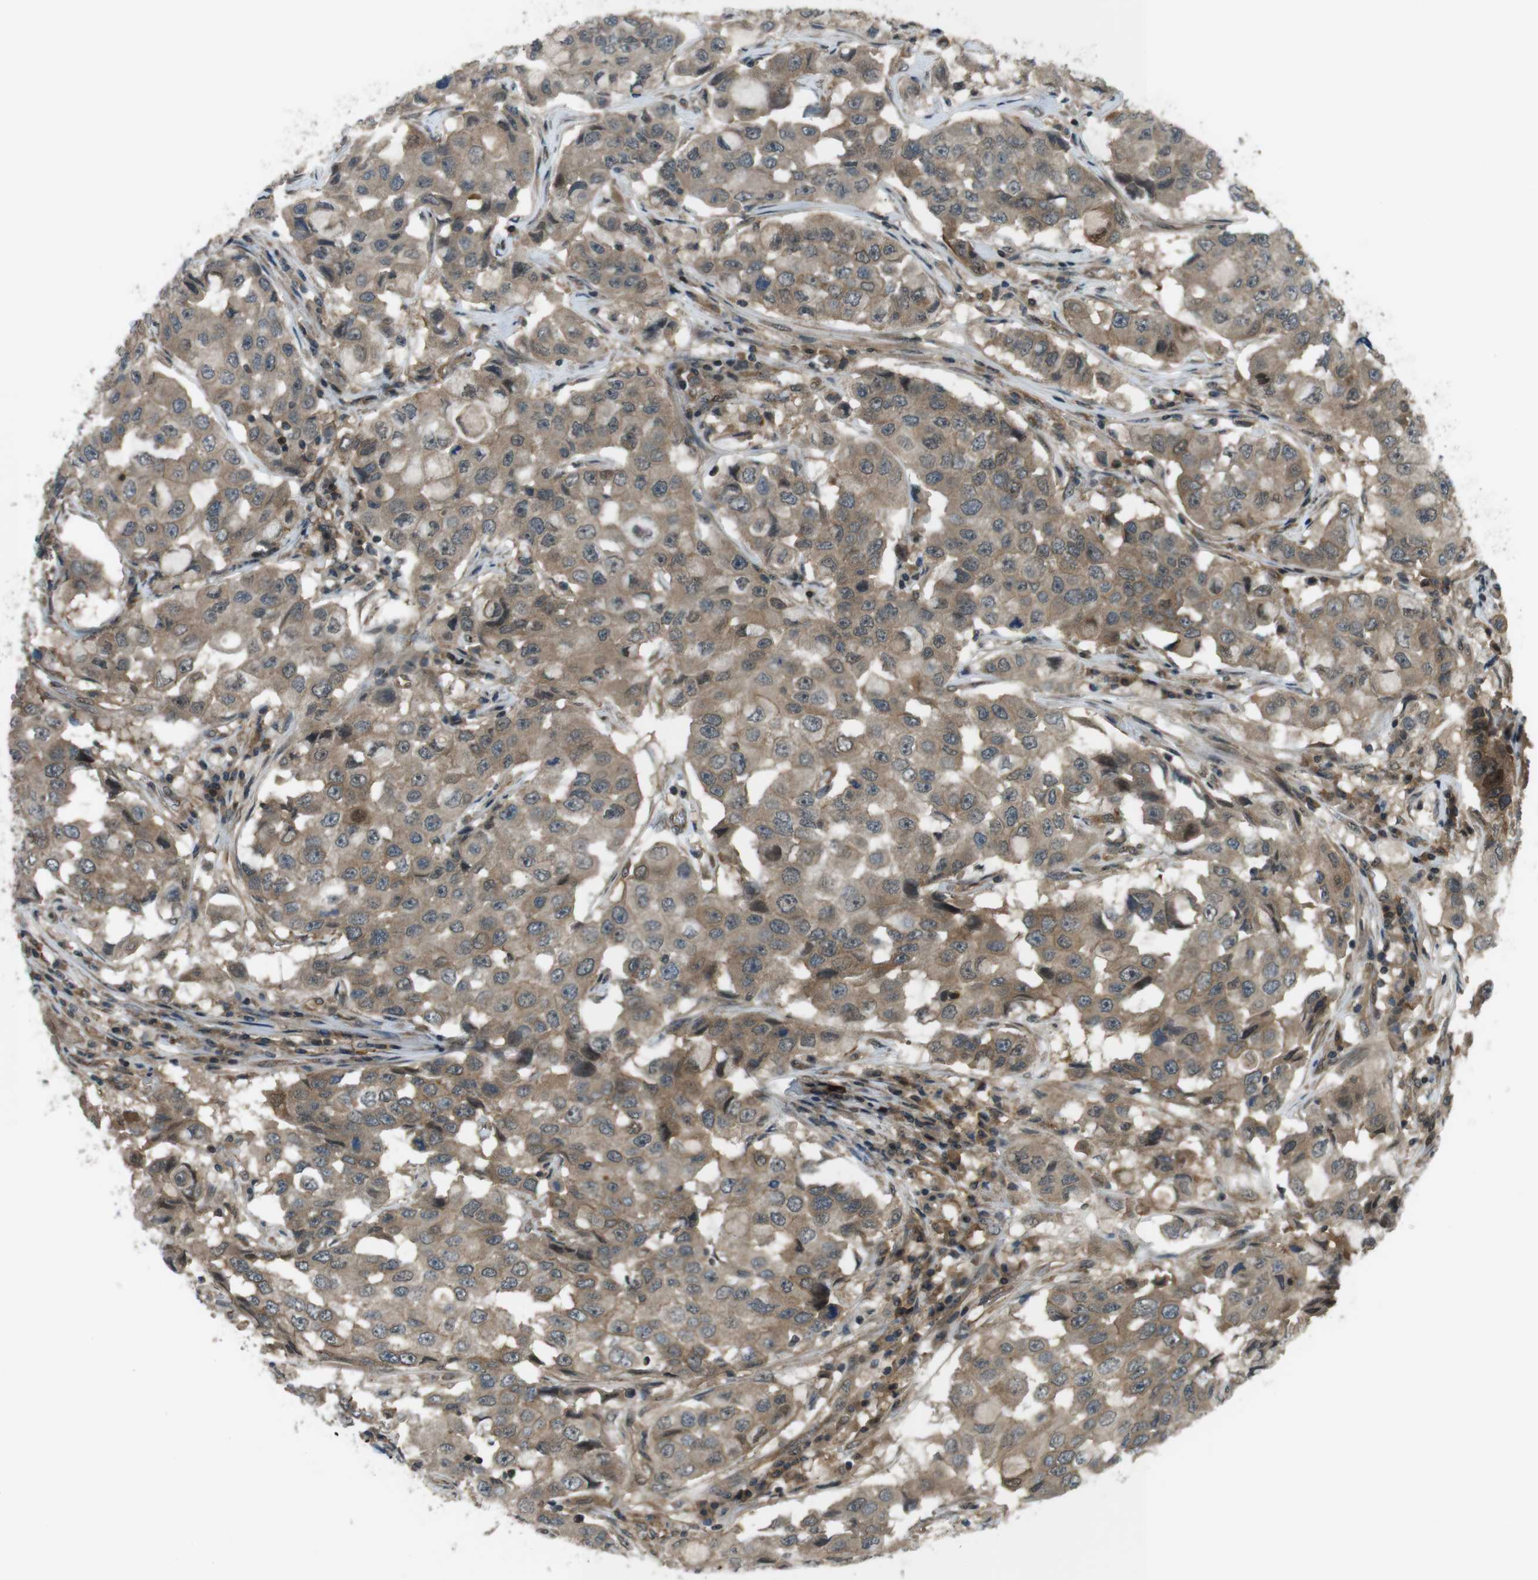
{"staining": {"intensity": "moderate", "quantity": "25%-75%", "location": "cytoplasmic/membranous"}, "tissue": "breast cancer", "cell_type": "Tumor cells", "image_type": "cancer", "snomed": [{"axis": "morphology", "description": "Duct carcinoma"}, {"axis": "topography", "description": "Breast"}], "caption": "High-magnification brightfield microscopy of breast invasive ductal carcinoma stained with DAB (brown) and counterstained with hematoxylin (blue). tumor cells exhibit moderate cytoplasmic/membranous expression is appreciated in approximately25%-75% of cells. The staining was performed using DAB to visualize the protein expression in brown, while the nuclei were stained in blue with hematoxylin (Magnification: 20x).", "gene": "TIAM2", "patient": {"sex": "female", "age": 27}}